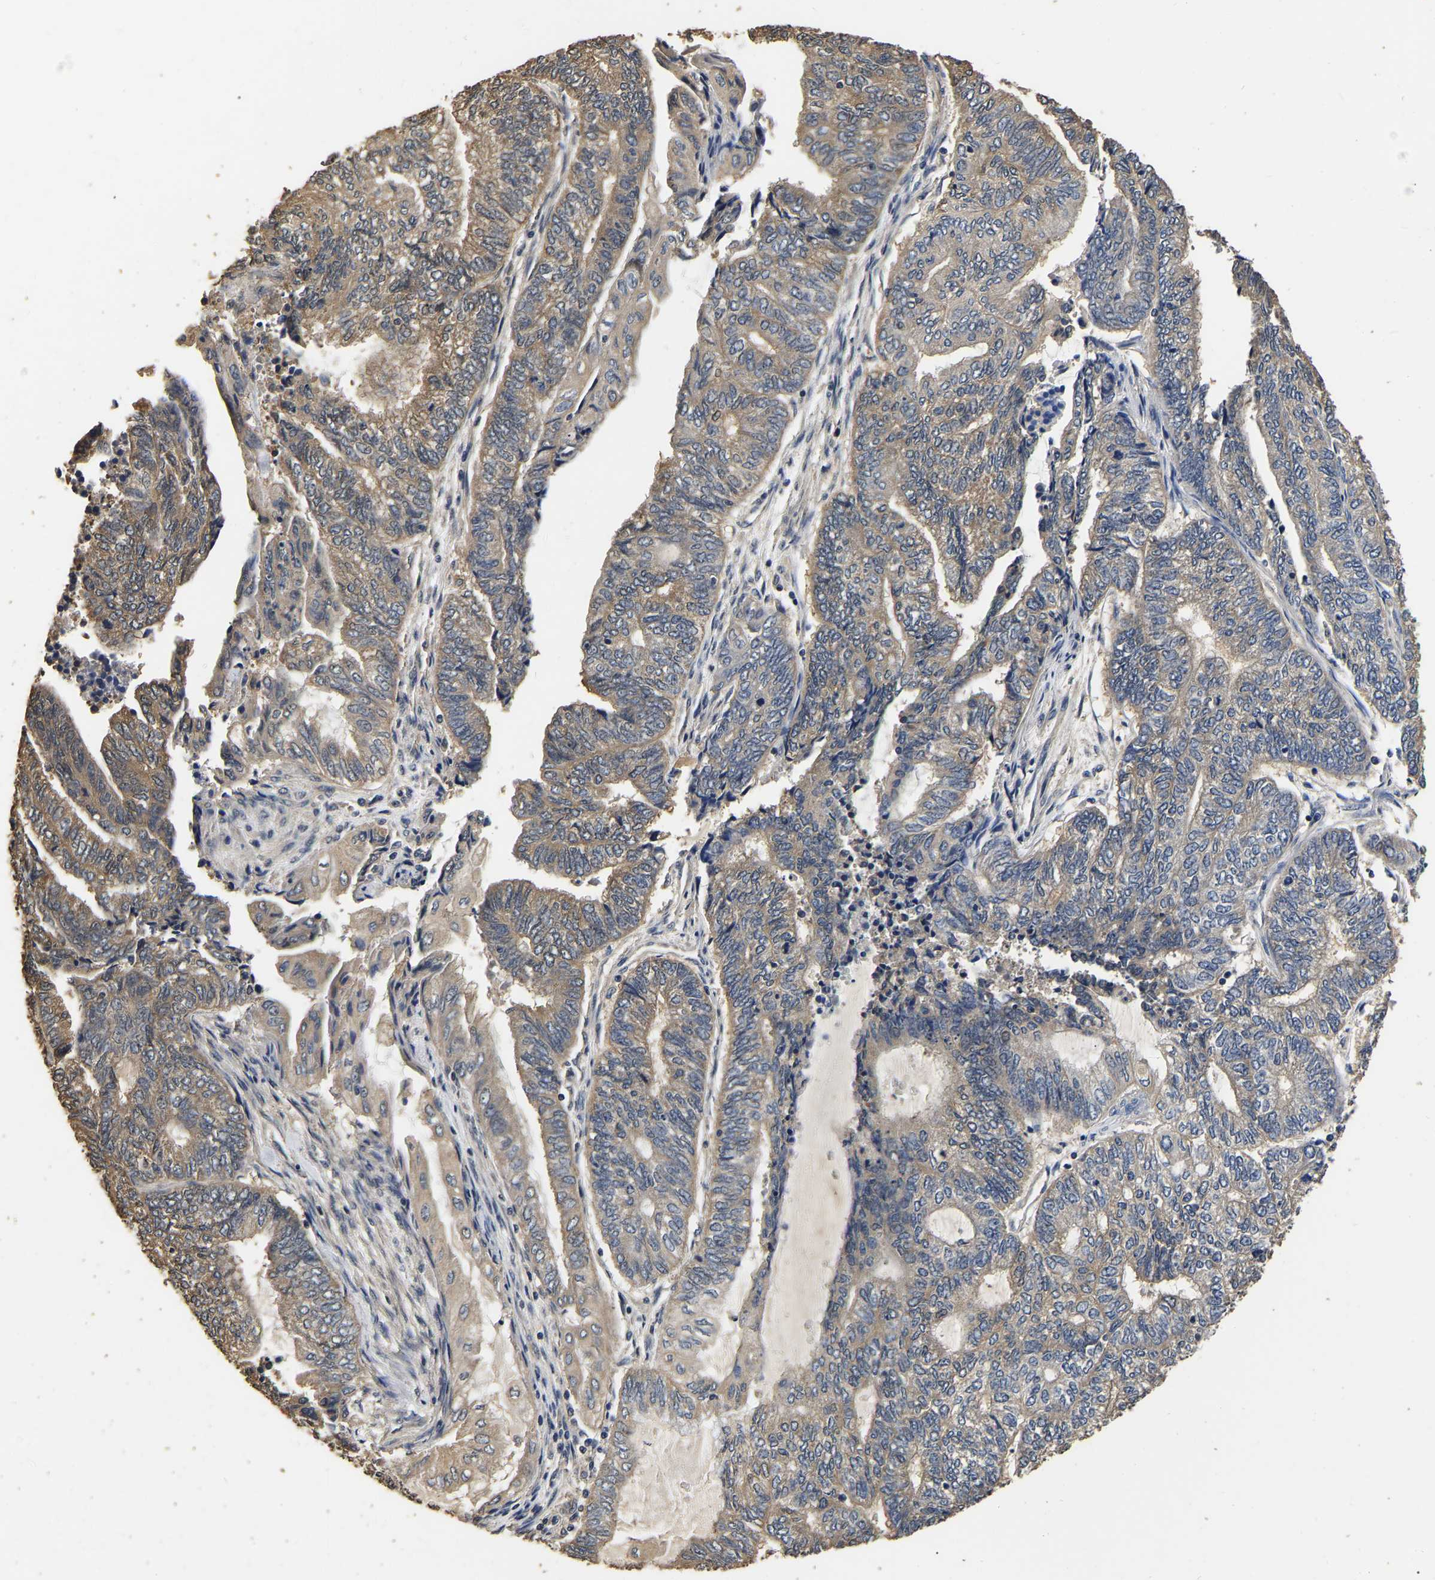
{"staining": {"intensity": "moderate", "quantity": ">75%", "location": "cytoplasmic/membranous"}, "tissue": "endometrial cancer", "cell_type": "Tumor cells", "image_type": "cancer", "snomed": [{"axis": "morphology", "description": "Adenocarcinoma, NOS"}, {"axis": "topography", "description": "Uterus"}, {"axis": "topography", "description": "Endometrium"}], "caption": "Human endometrial adenocarcinoma stained with a brown dye exhibits moderate cytoplasmic/membranous positive positivity in approximately >75% of tumor cells.", "gene": "STK32C", "patient": {"sex": "female", "age": 70}}